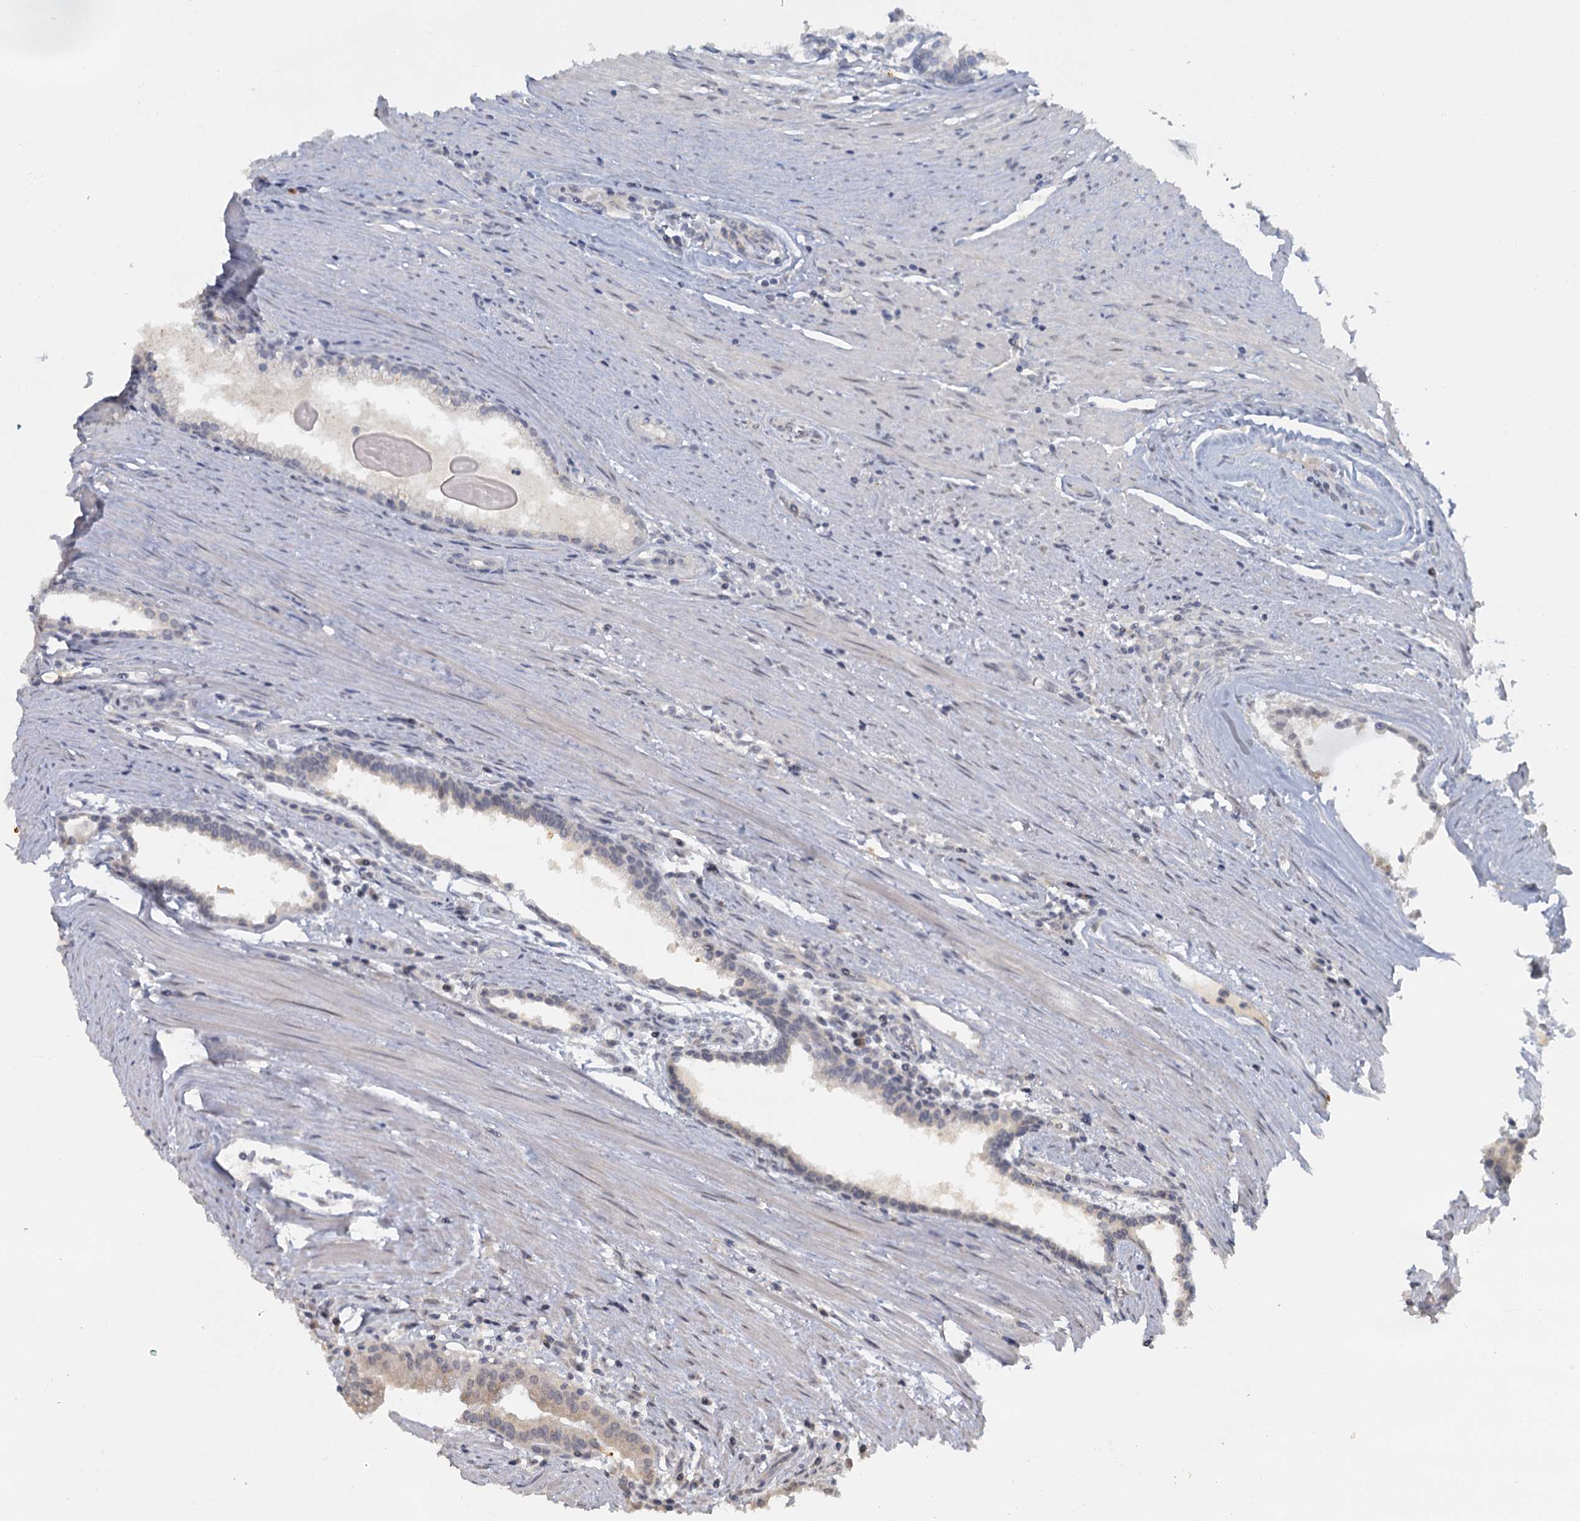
{"staining": {"intensity": "negative", "quantity": "none", "location": "none"}, "tissue": "prostate cancer", "cell_type": "Tumor cells", "image_type": "cancer", "snomed": [{"axis": "morphology", "description": "Adenocarcinoma, High grade"}, {"axis": "topography", "description": "Prostate"}], "caption": "Prostate cancer (adenocarcinoma (high-grade)) was stained to show a protein in brown. There is no significant expression in tumor cells.", "gene": "MUCL1", "patient": {"sex": "male", "age": 68}}